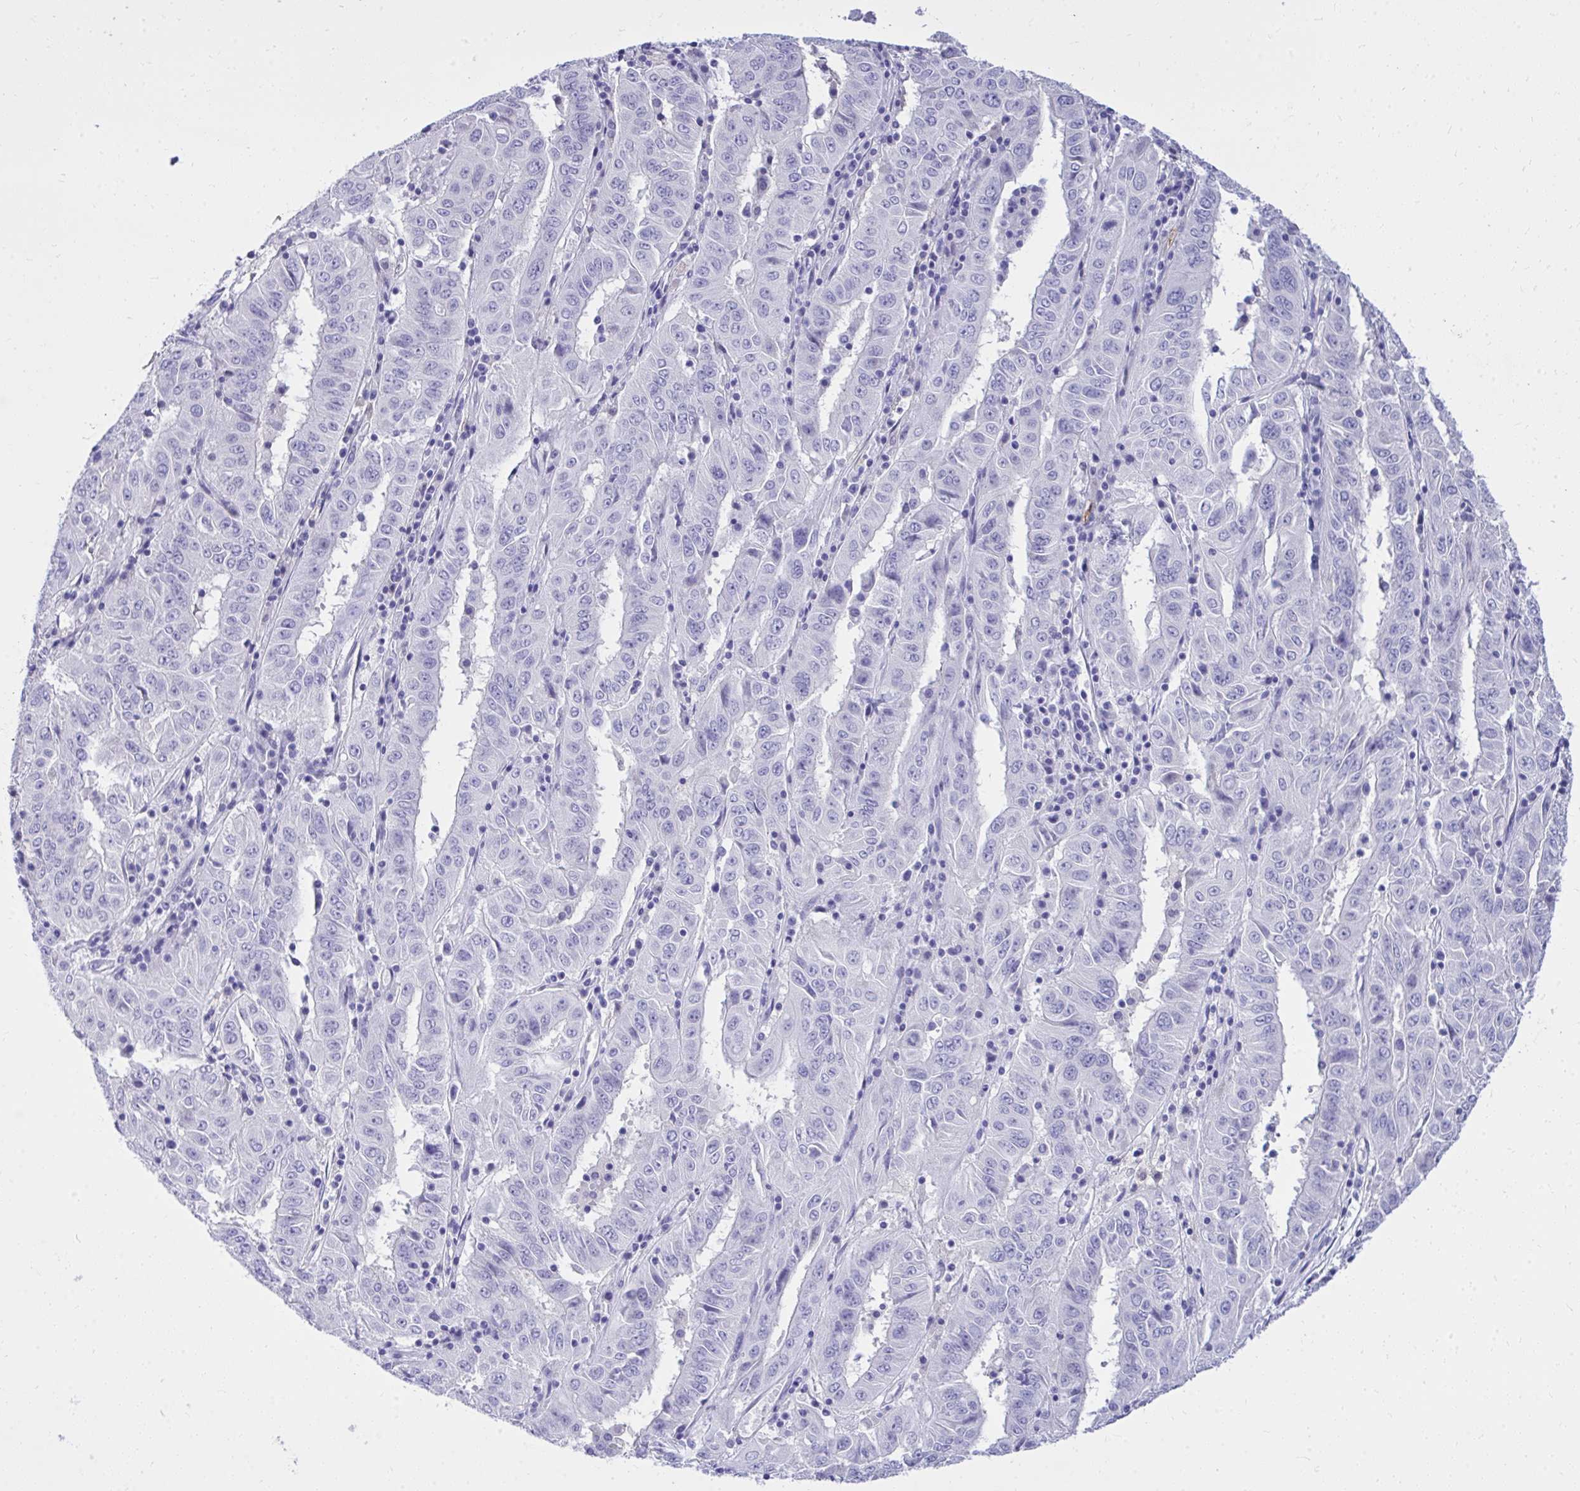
{"staining": {"intensity": "negative", "quantity": "none", "location": "none"}, "tissue": "pancreatic cancer", "cell_type": "Tumor cells", "image_type": "cancer", "snomed": [{"axis": "morphology", "description": "Adenocarcinoma, NOS"}, {"axis": "topography", "description": "Pancreas"}], "caption": "Tumor cells are negative for protein expression in human adenocarcinoma (pancreatic).", "gene": "PSD", "patient": {"sex": "male", "age": 63}}